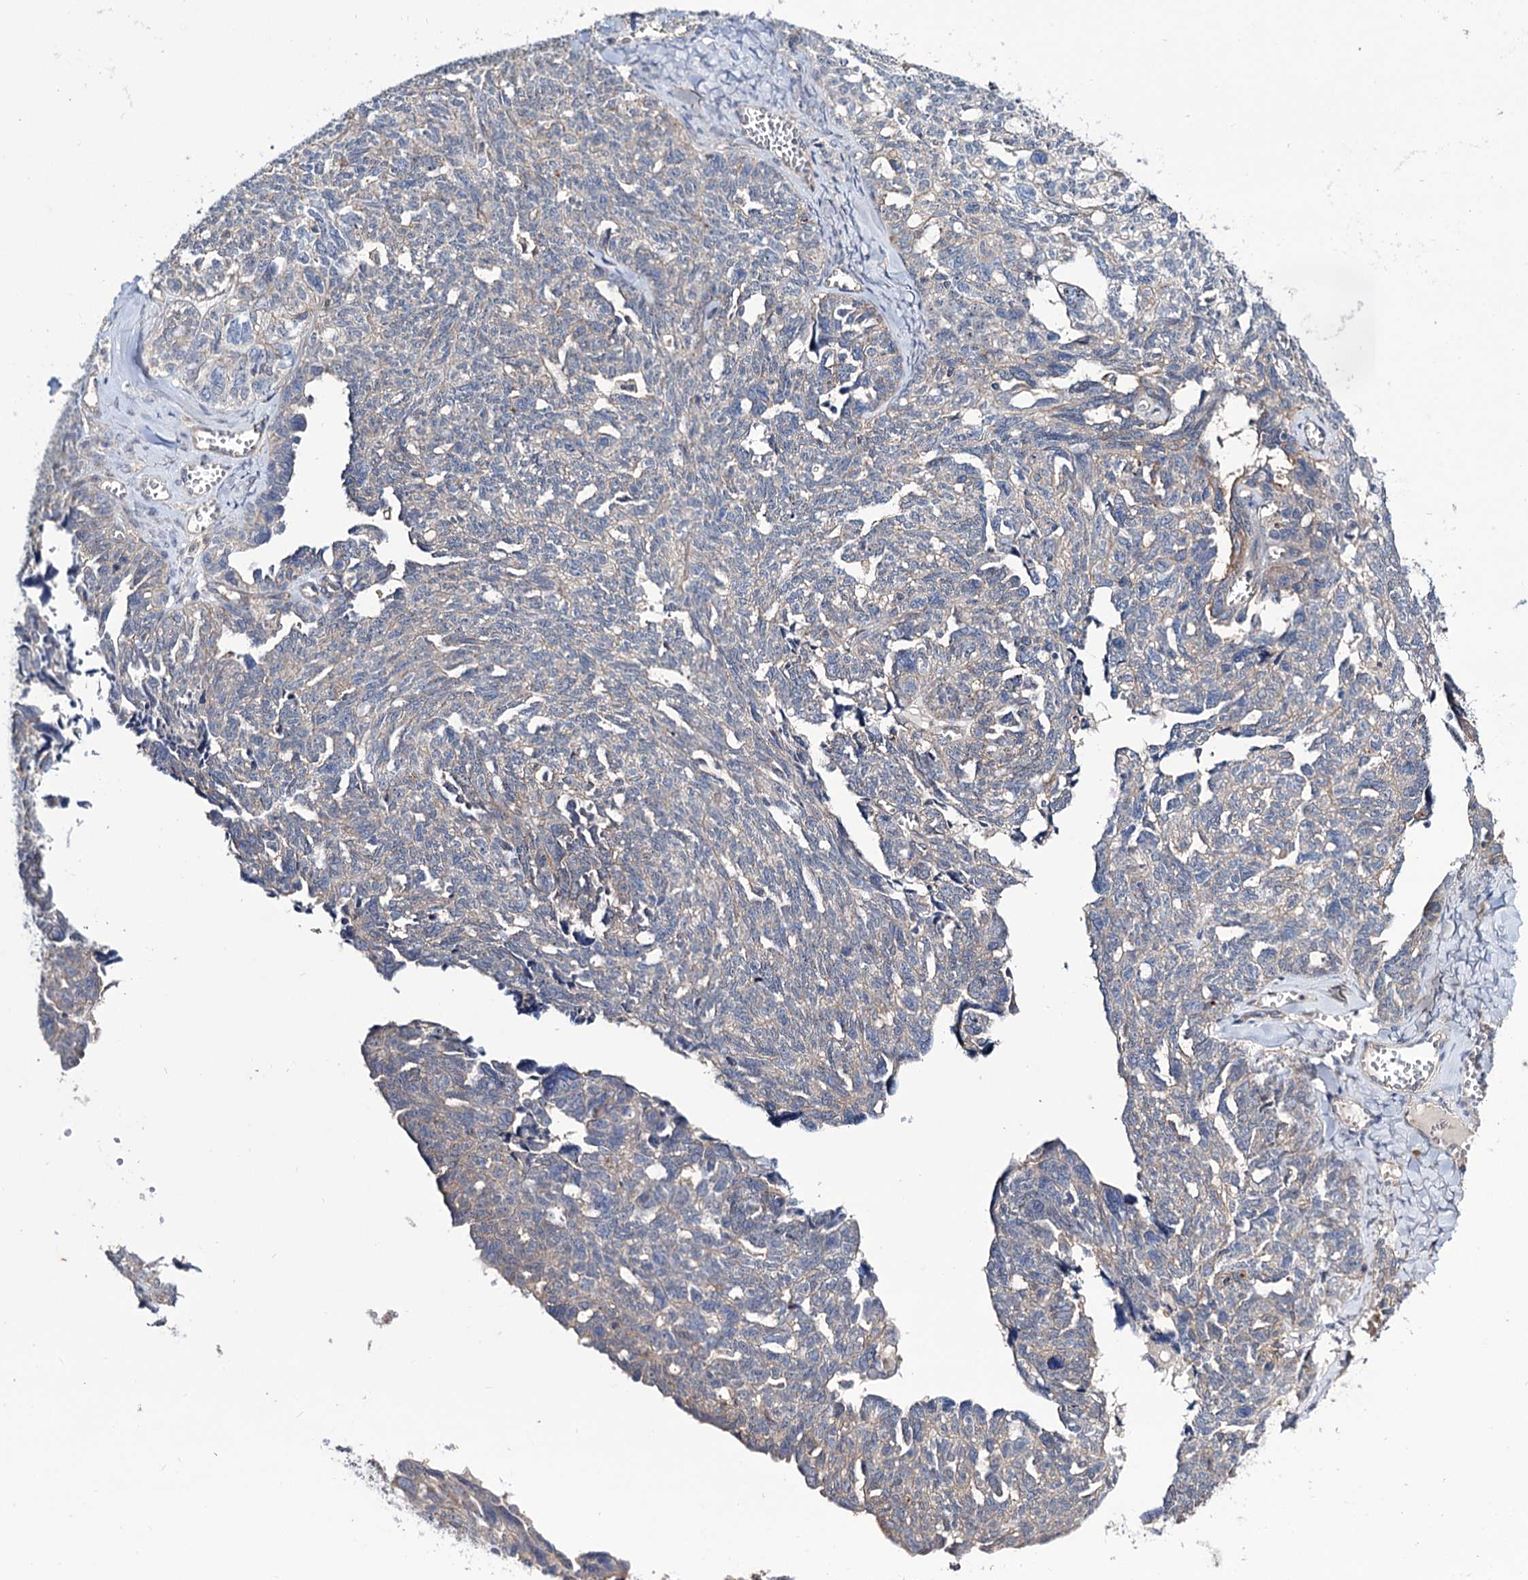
{"staining": {"intensity": "weak", "quantity": "25%-75%", "location": "cytoplasmic/membranous"}, "tissue": "ovarian cancer", "cell_type": "Tumor cells", "image_type": "cancer", "snomed": [{"axis": "morphology", "description": "Cystadenocarcinoma, serous, NOS"}, {"axis": "topography", "description": "Ovary"}], "caption": "Protein expression analysis of ovarian cancer demonstrates weak cytoplasmic/membranous positivity in approximately 25%-75% of tumor cells.", "gene": "SEC24A", "patient": {"sex": "female", "age": 79}}